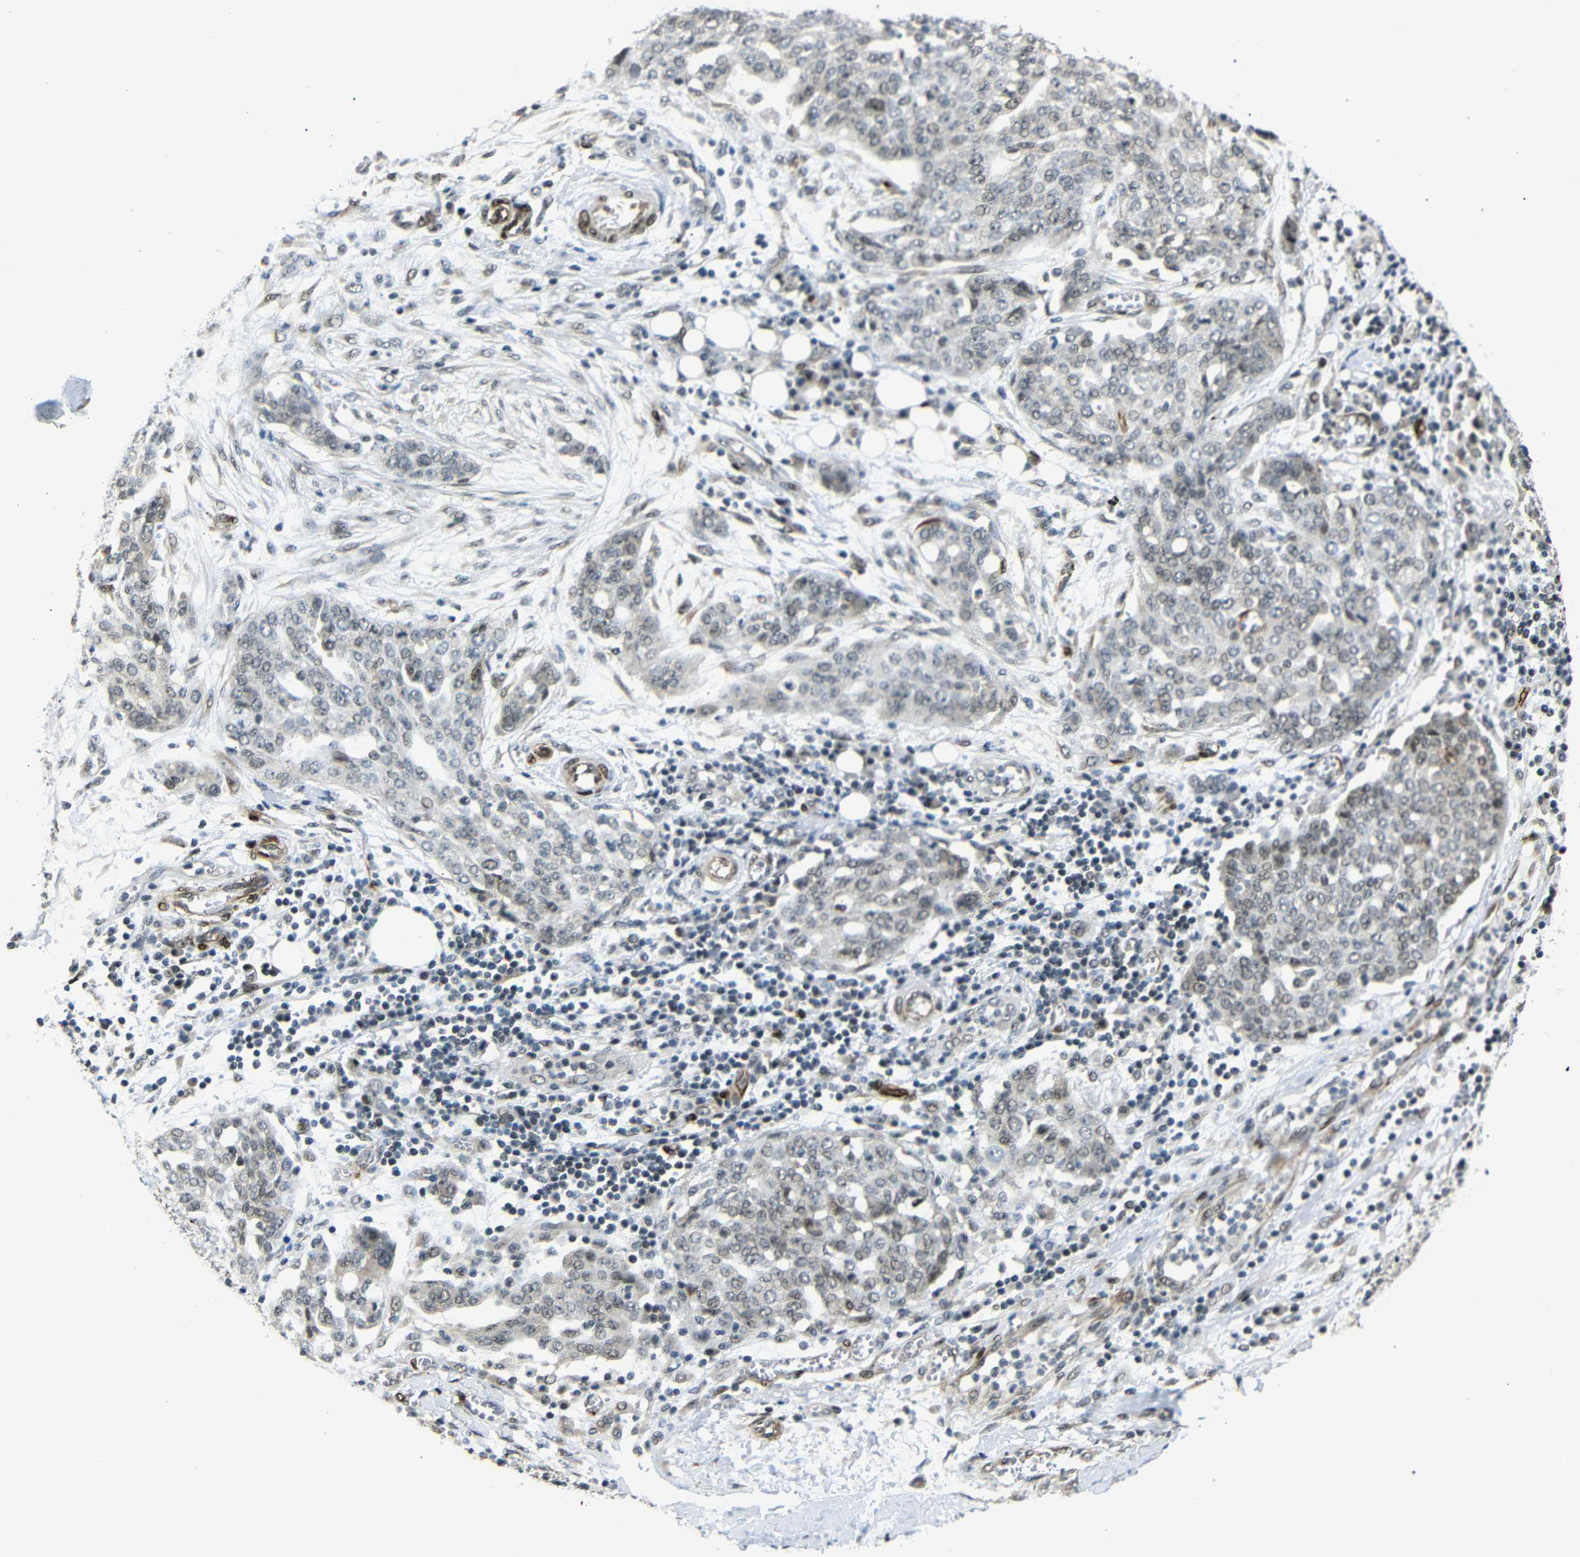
{"staining": {"intensity": "weak", "quantity": ">75%", "location": "cytoplasmic/membranous,nuclear"}, "tissue": "ovarian cancer", "cell_type": "Tumor cells", "image_type": "cancer", "snomed": [{"axis": "morphology", "description": "Cystadenocarcinoma, serous, NOS"}, {"axis": "topography", "description": "Soft tissue"}, {"axis": "topography", "description": "Ovary"}], "caption": "This is an image of IHC staining of serous cystadenocarcinoma (ovarian), which shows weak expression in the cytoplasmic/membranous and nuclear of tumor cells.", "gene": "TBX2", "patient": {"sex": "female", "age": 57}}